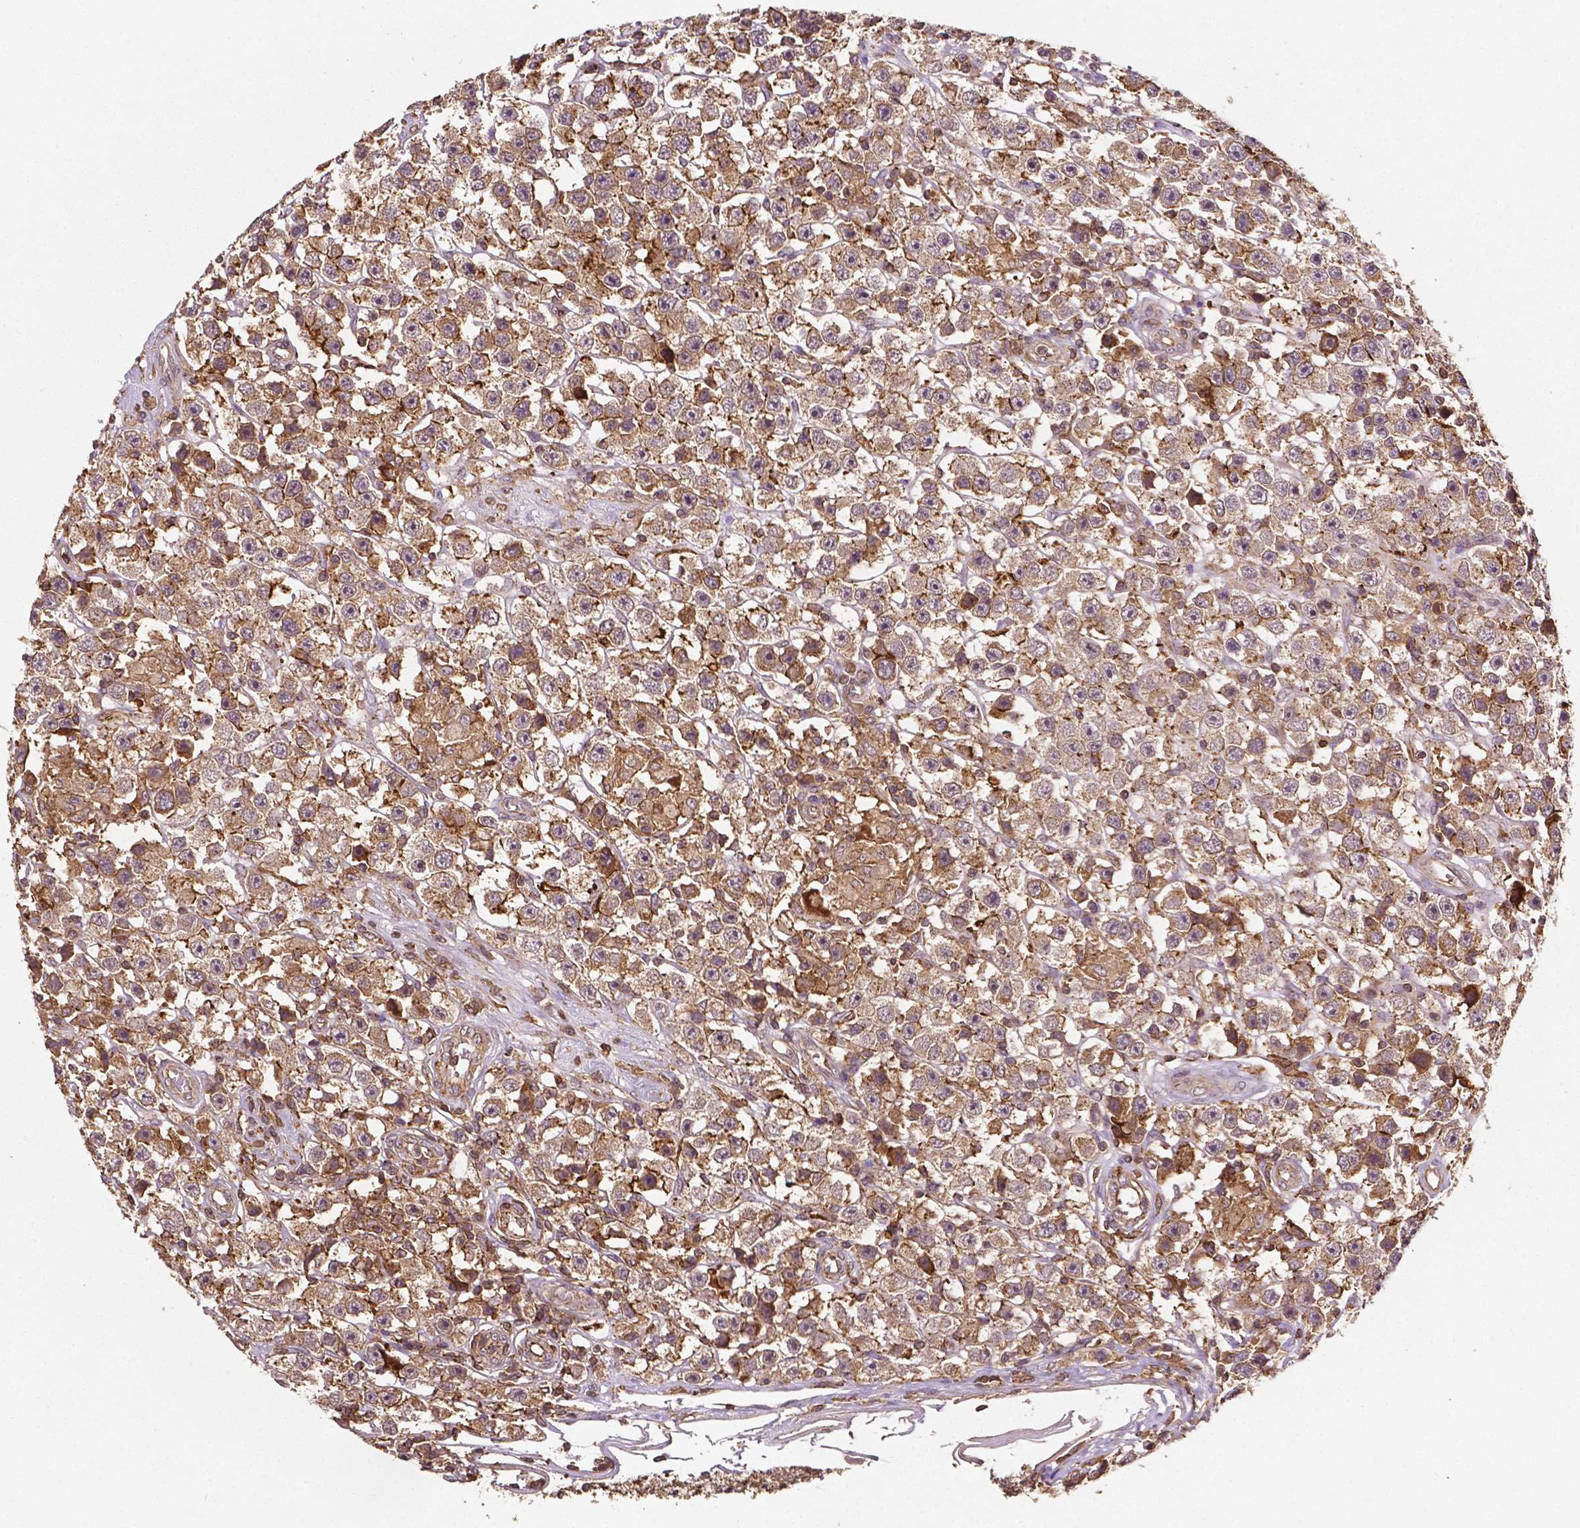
{"staining": {"intensity": "moderate", "quantity": ">75%", "location": "cytoplasmic/membranous"}, "tissue": "testis cancer", "cell_type": "Tumor cells", "image_type": "cancer", "snomed": [{"axis": "morphology", "description": "Seminoma, NOS"}, {"axis": "topography", "description": "Testis"}], "caption": "Immunohistochemistry of testis cancer (seminoma) demonstrates medium levels of moderate cytoplasmic/membranous expression in about >75% of tumor cells. The staining was performed using DAB, with brown indicating positive protein expression. Nuclei are stained blue with hematoxylin.", "gene": "ZMYND19", "patient": {"sex": "male", "age": 45}}